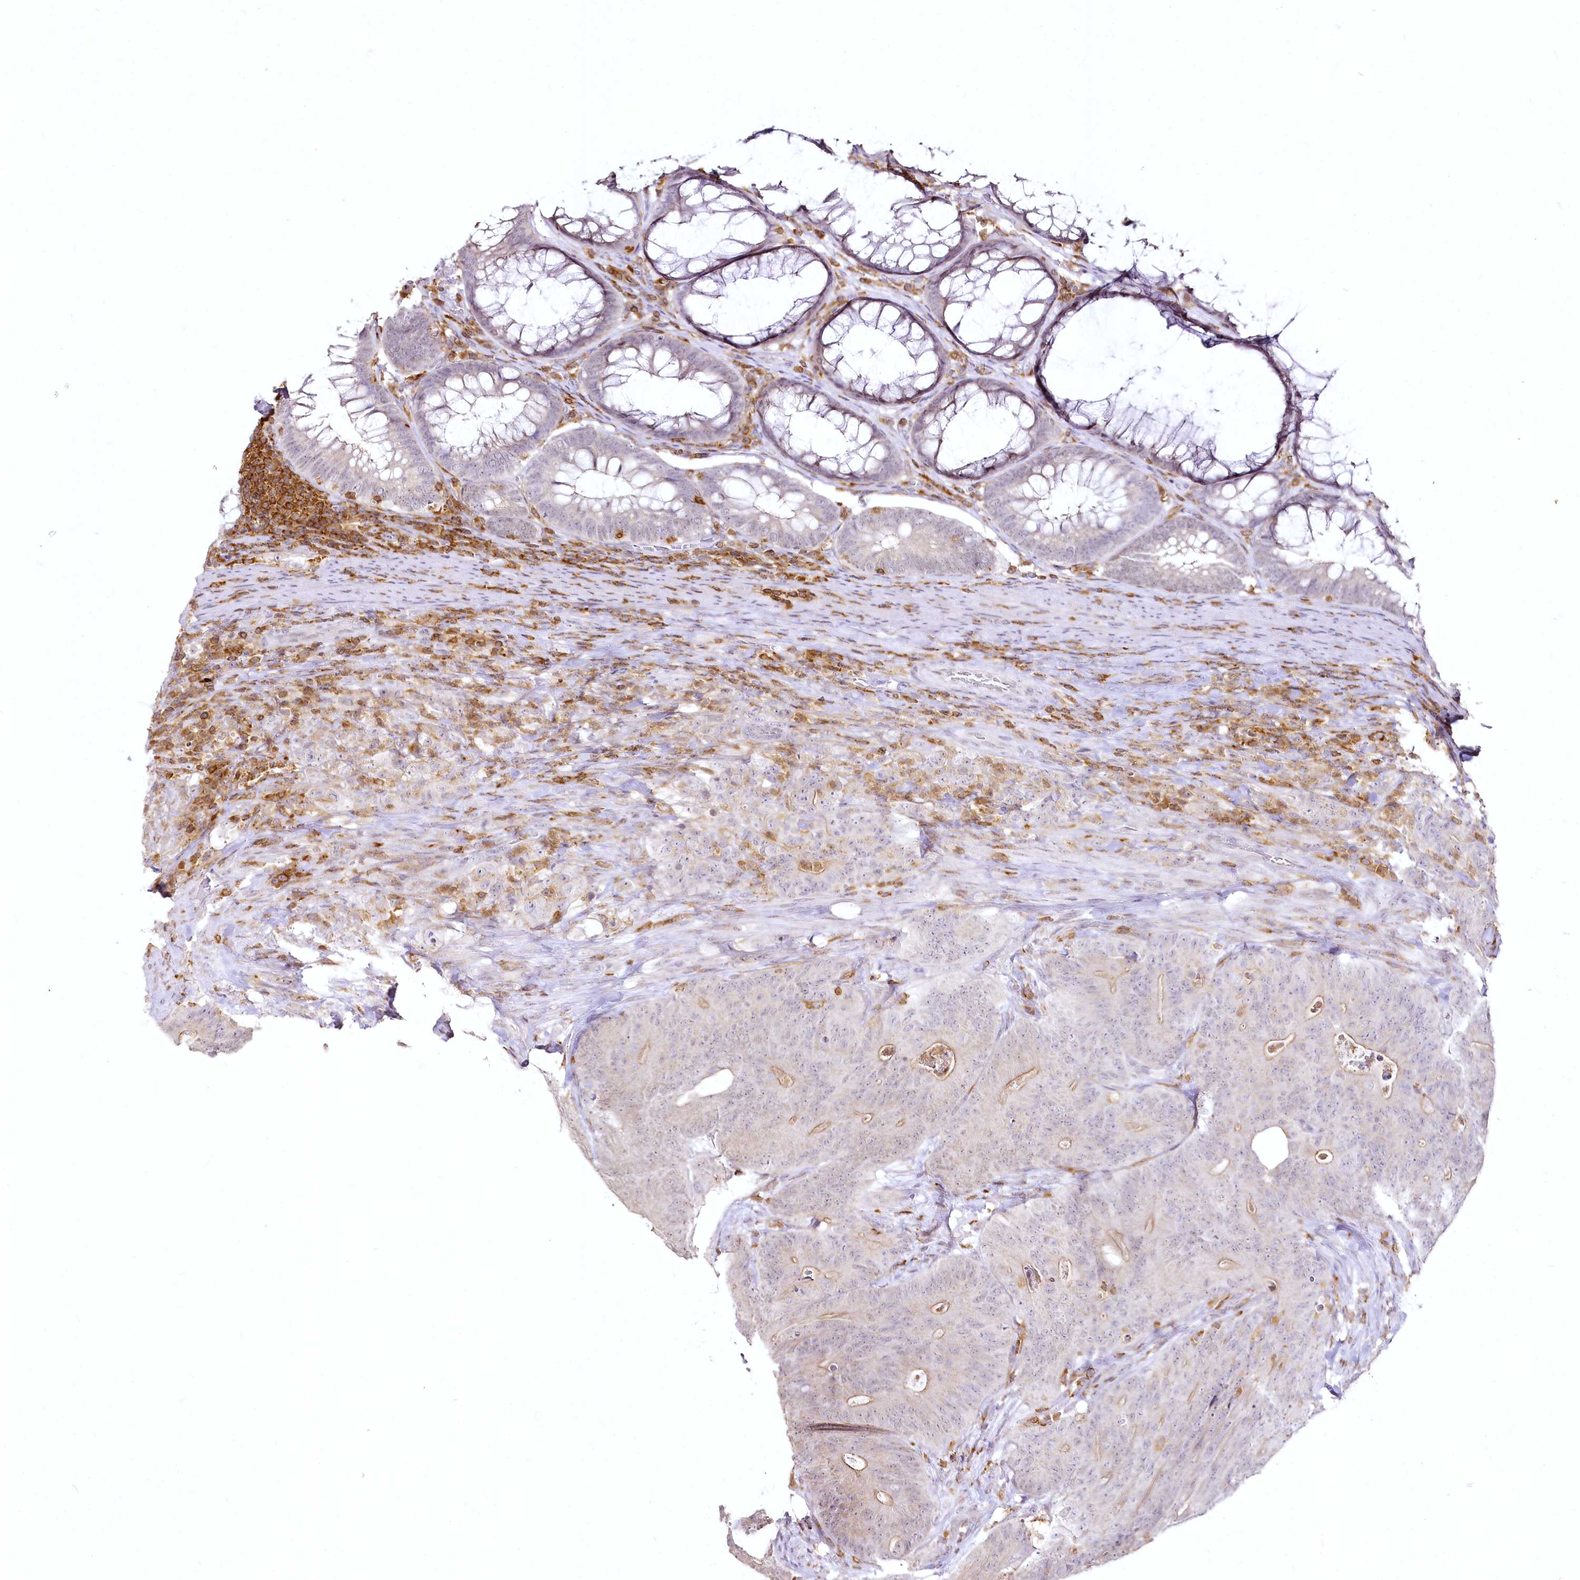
{"staining": {"intensity": "negative", "quantity": "none", "location": "none"}, "tissue": "colorectal cancer", "cell_type": "Tumor cells", "image_type": "cancer", "snomed": [{"axis": "morphology", "description": "Normal tissue, NOS"}, {"axis": "topography", "description": "Colon"}], "caption": "Immunohistochemical staining of colorectal cancer displays no significant expression in tumor cells.", "gene": "DOCK2", "patient": {"sex": "female", "age": 82}}